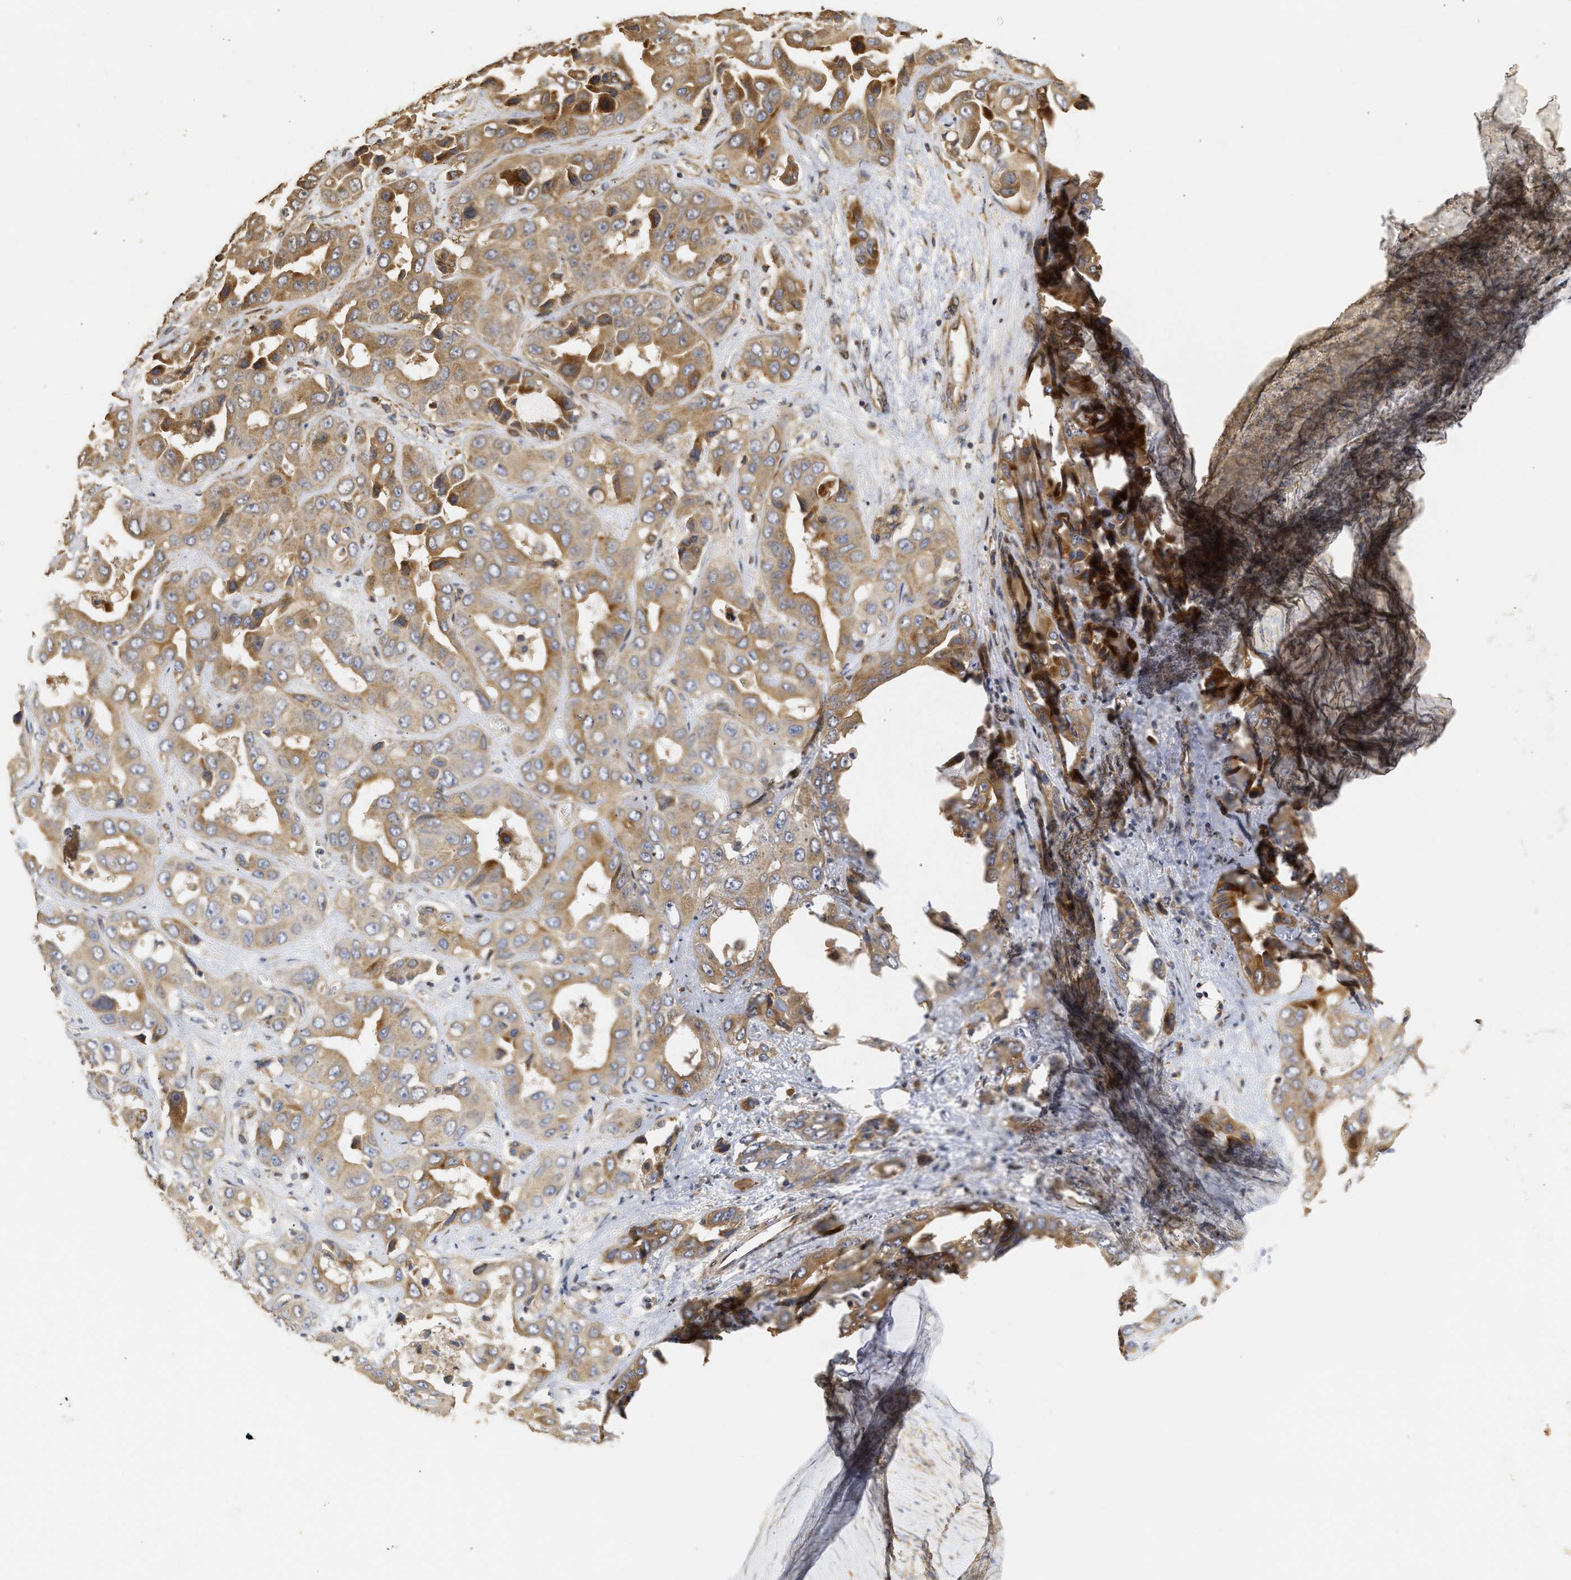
{"staining": {"intensity": "moderate", "quantity": ">75%", "location": "cytoplasmic/membranous"}, "tissue": "liver cancer", "cell_type": "Tumor cells", "image_type": "cancer", "snomed": [{"axis": "morphology", "description": "Cholangiocarcinoma"}, {"axis": "topography", "description": "Liver"}], "caption": "The micrograph demonstrates staining of liver cancer, revealing moderate cytoplasmic/membranous protein expression (brown color) within tumor cells. The protein of interest is stained brown, and the nuclei are stained in blue (DAB (3,3'-diaminobenzidine) IHC with brightfield microscopy, high magnification).", "gene": "NAV1", "patient": {"sex": "female", "age": 52}}